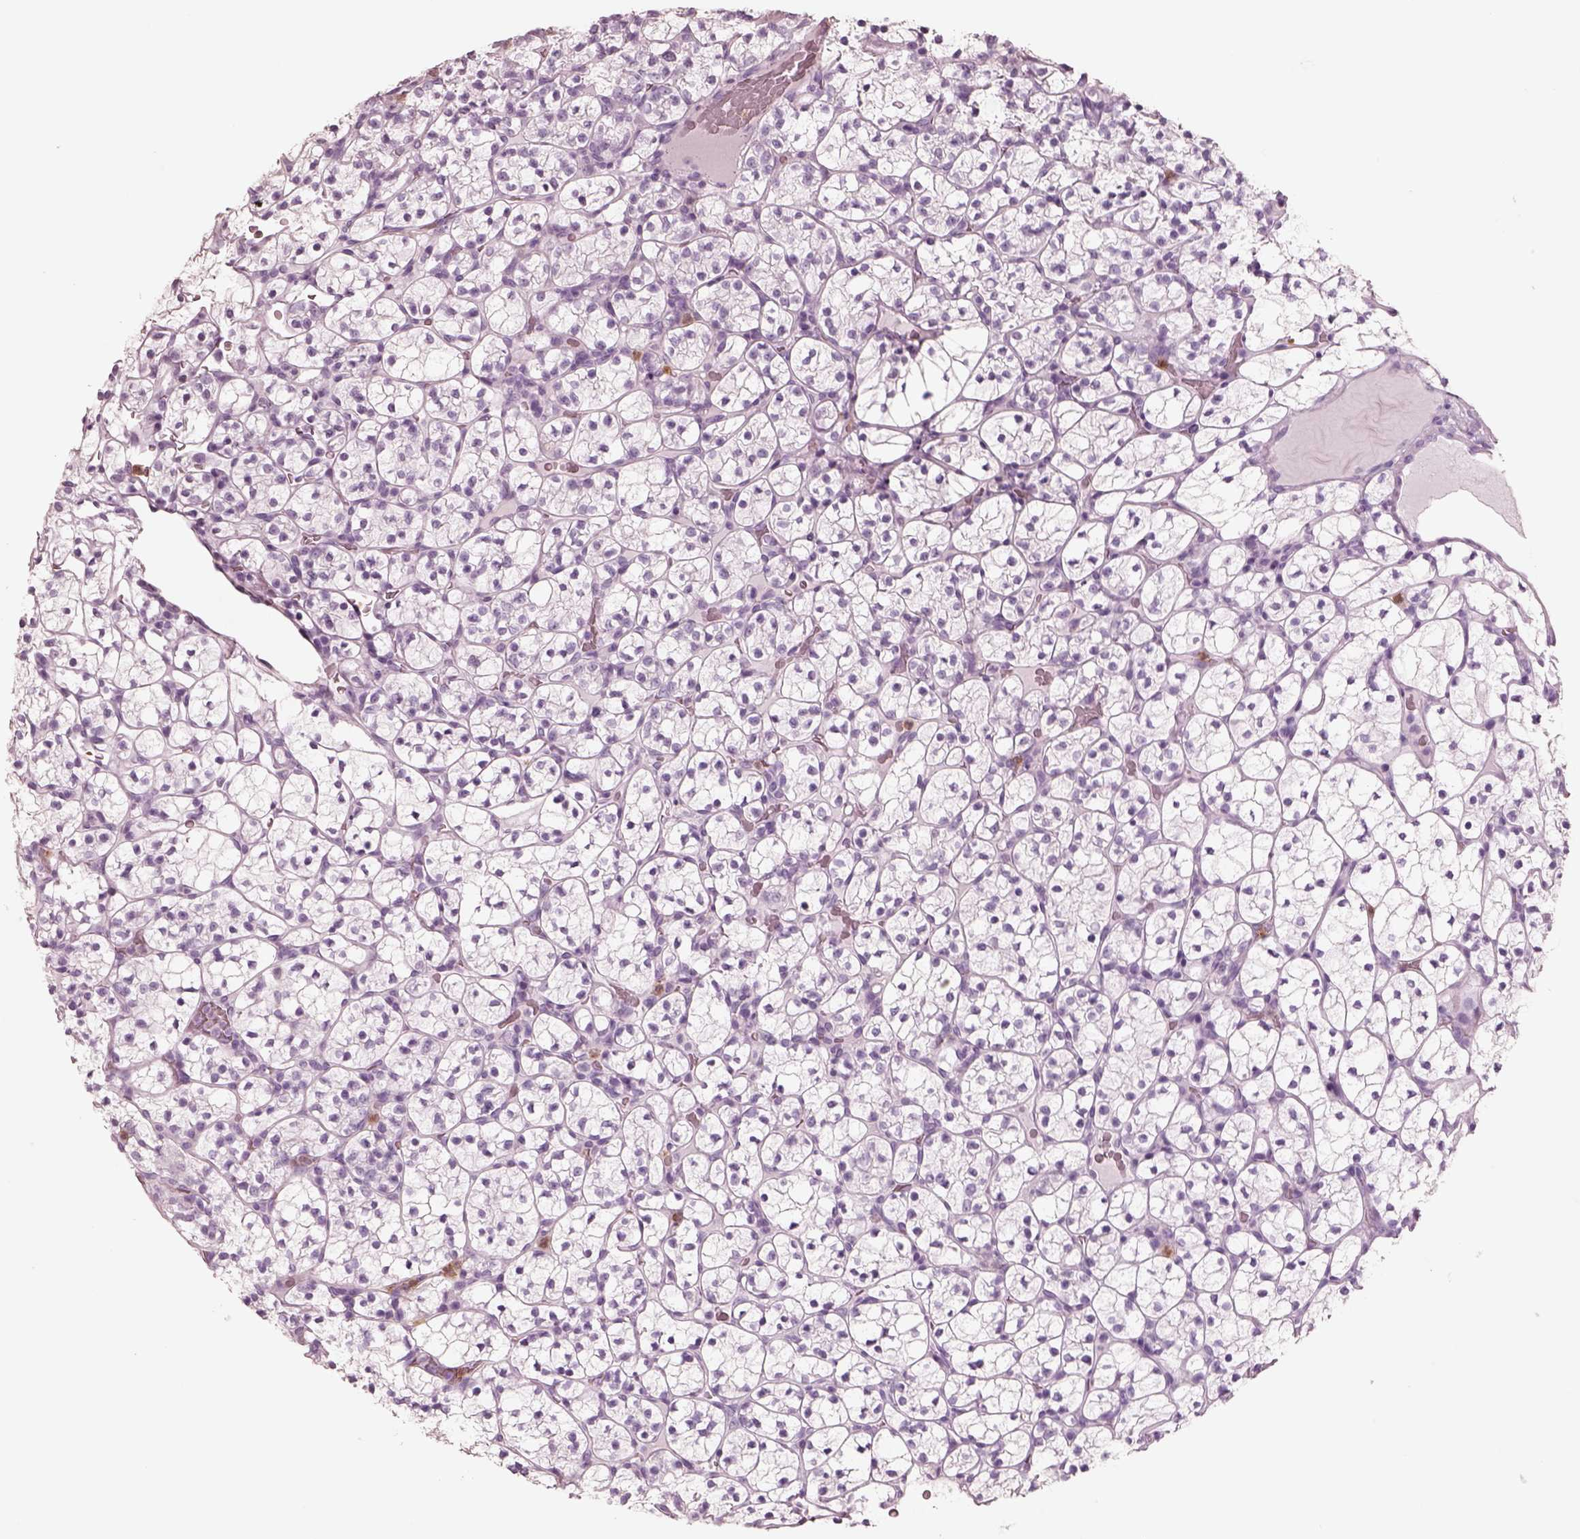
{"staining": {"intensity": "negative", "quantity": "none", "location": "none"}, "tissue": "renal cancer", "cell_type": "Tumor cells", "image_type": "cancer", "snomed": [{"axis": "morphology", "description": "Adenocarcinoma, NOS"}, {"axis": "topography", "description": "Kidney"}], "caption": "The micrograph reveals no staining of tumor cells in renal cancer (adenocarcinoma). (Brightfield microscopy of DAB immunohistochemistry (IHC) at high magnification).", "gene": "ELANE", "patient": {"sex": "female", "age": 89}}